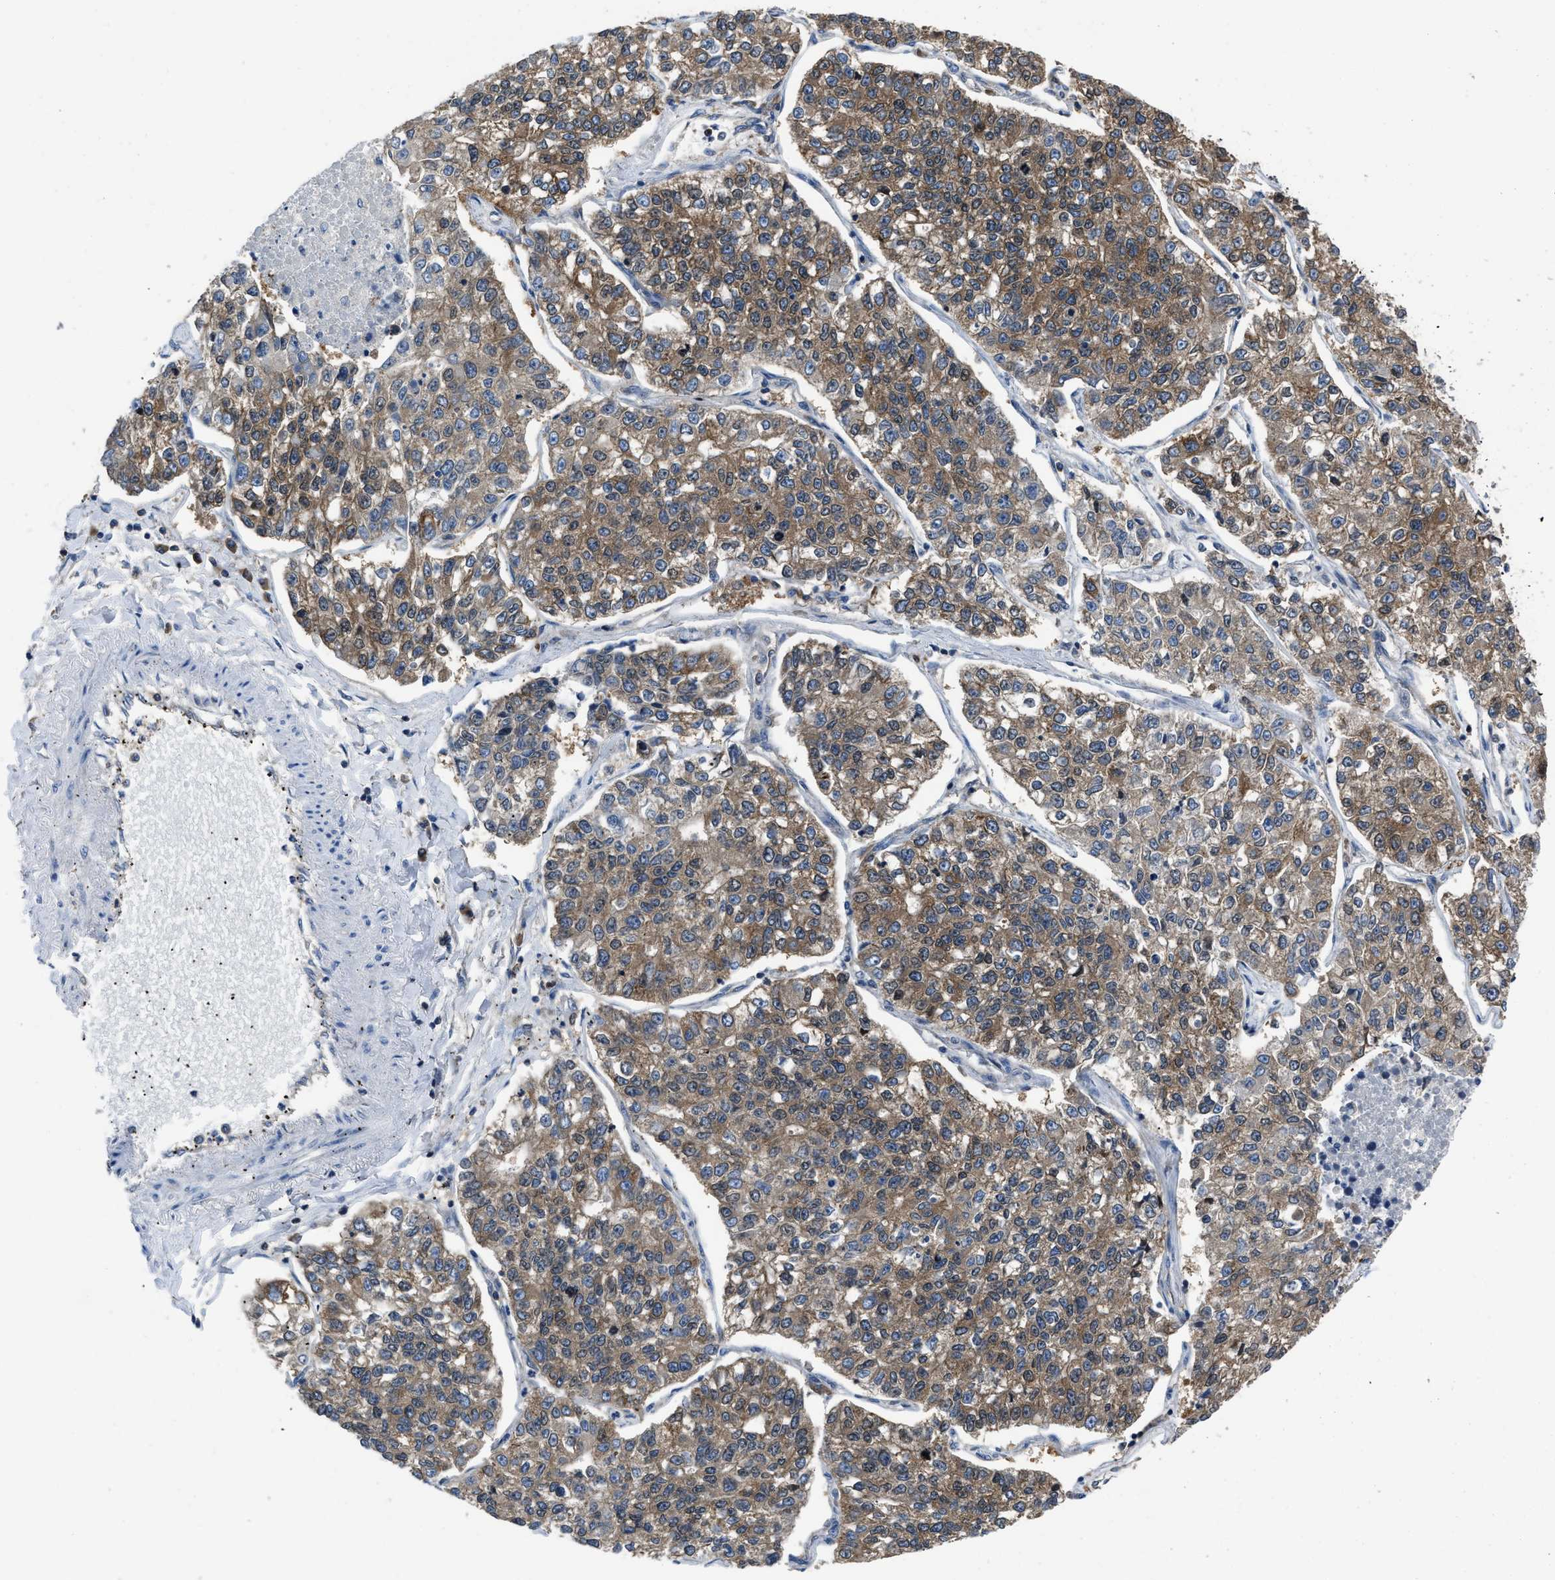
{"staining": {"intensity": "moderate", "quantity": ">75%", "location": "cytoplasmic/membranous"}, "tissue": "lung cancer", "cell_type": "Tumor cells", "image_type": "cancer", "snomed": [{"axis": "morphology", "description": "Adenocarcinoma, NOS"}, {"axis": "topography", "description": "Lung"}], "caption": "DAB immunohistochemical staining of lung cancer (adenocarcinoma) displays moderate cytoplasmic/membranous protein expression in about >75% of tumor cells.", "gene": "YARS1", "patient": {"sex": "male", "age": 49}}